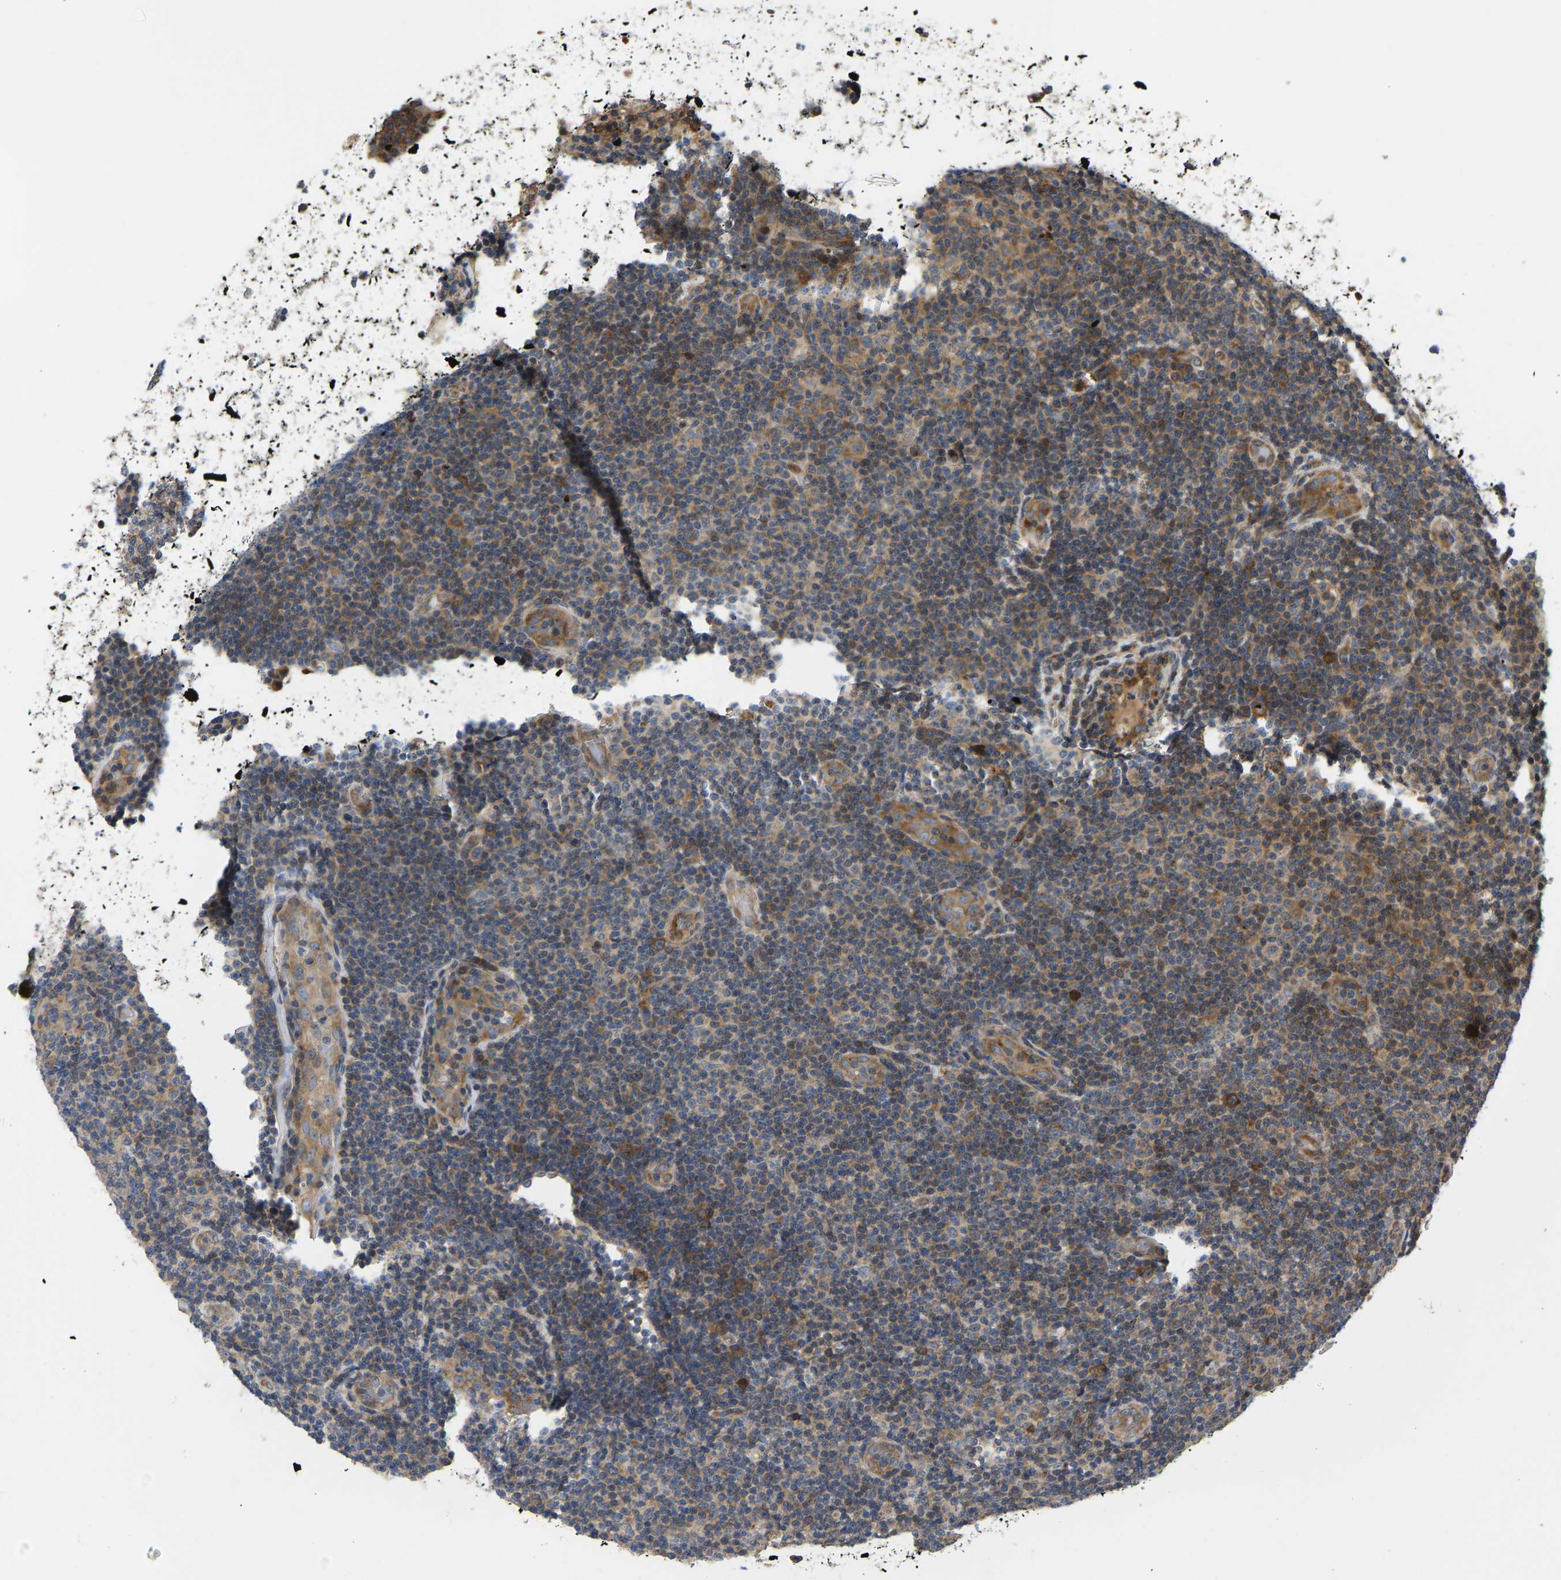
{"staining": {"intensity": "moderate", "quantity": "25%-75%", "location": "cytoplasmic/membranous"}, "tissue": "lymphoma", "cell_type": "Tumor cells", "image_type": "cancer", "snomed": [{"axis": "morphology", "description": "Malignant lymphoma, non-Hodgkin's type, Low grade"}, {"axis": "topography", "description": "Lymph node"}], "caption": "Protein expression analysis of human low-grade malignant lymphoma, non-Hodgkin's type reveals moderate cytoplasmic/membranous expression in approximately 25%-75% of tumor cells. The staining was performed using DAB to visualize the protein expression in brown, while the nuclei were stained in blue with hematoxylin (Magnification: 20x).", "gene": "RASGRF2", "patient": {"sex": "male", "age": 66}}